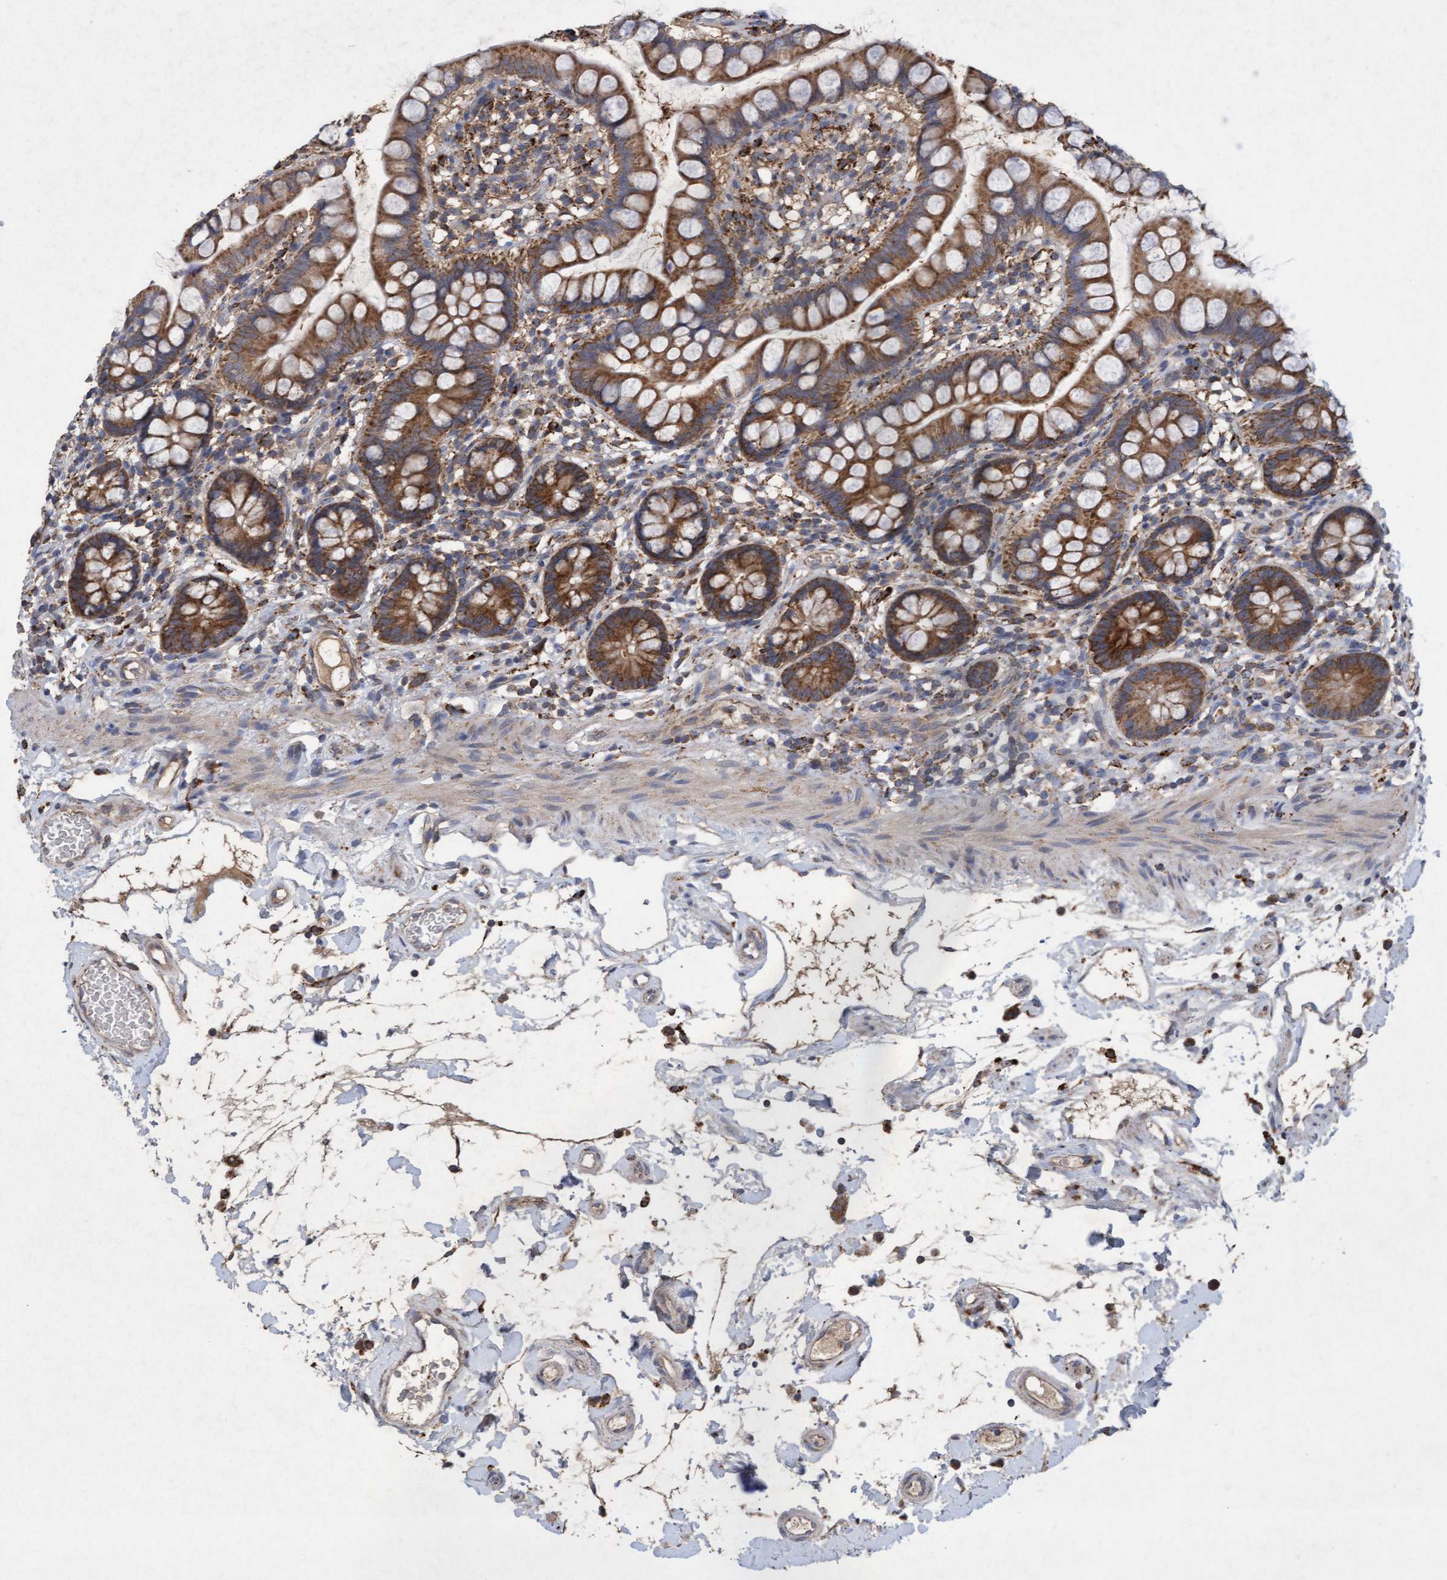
{"staining": {"intensity": "moderate", "quantity": ">75%", "location": "cytoplasmic/membranous"}, "tissue": "small intestine", "cell_type": "Glandular cells", "image_type": "normal", "snomed": [{"axis": "morphology", "description": "Normal tissue, NOS"}, {"axis": "topography", "description": "Small intestine"}], "caption": "Small intestine stained with DAB immunohistochemistry shows medium levels of moderate cytoplasmic/membranous staining in approximately >75% of glandular cells.", "gene": "ATPAF2", "patient": {"sex": "female", "age": 84}}